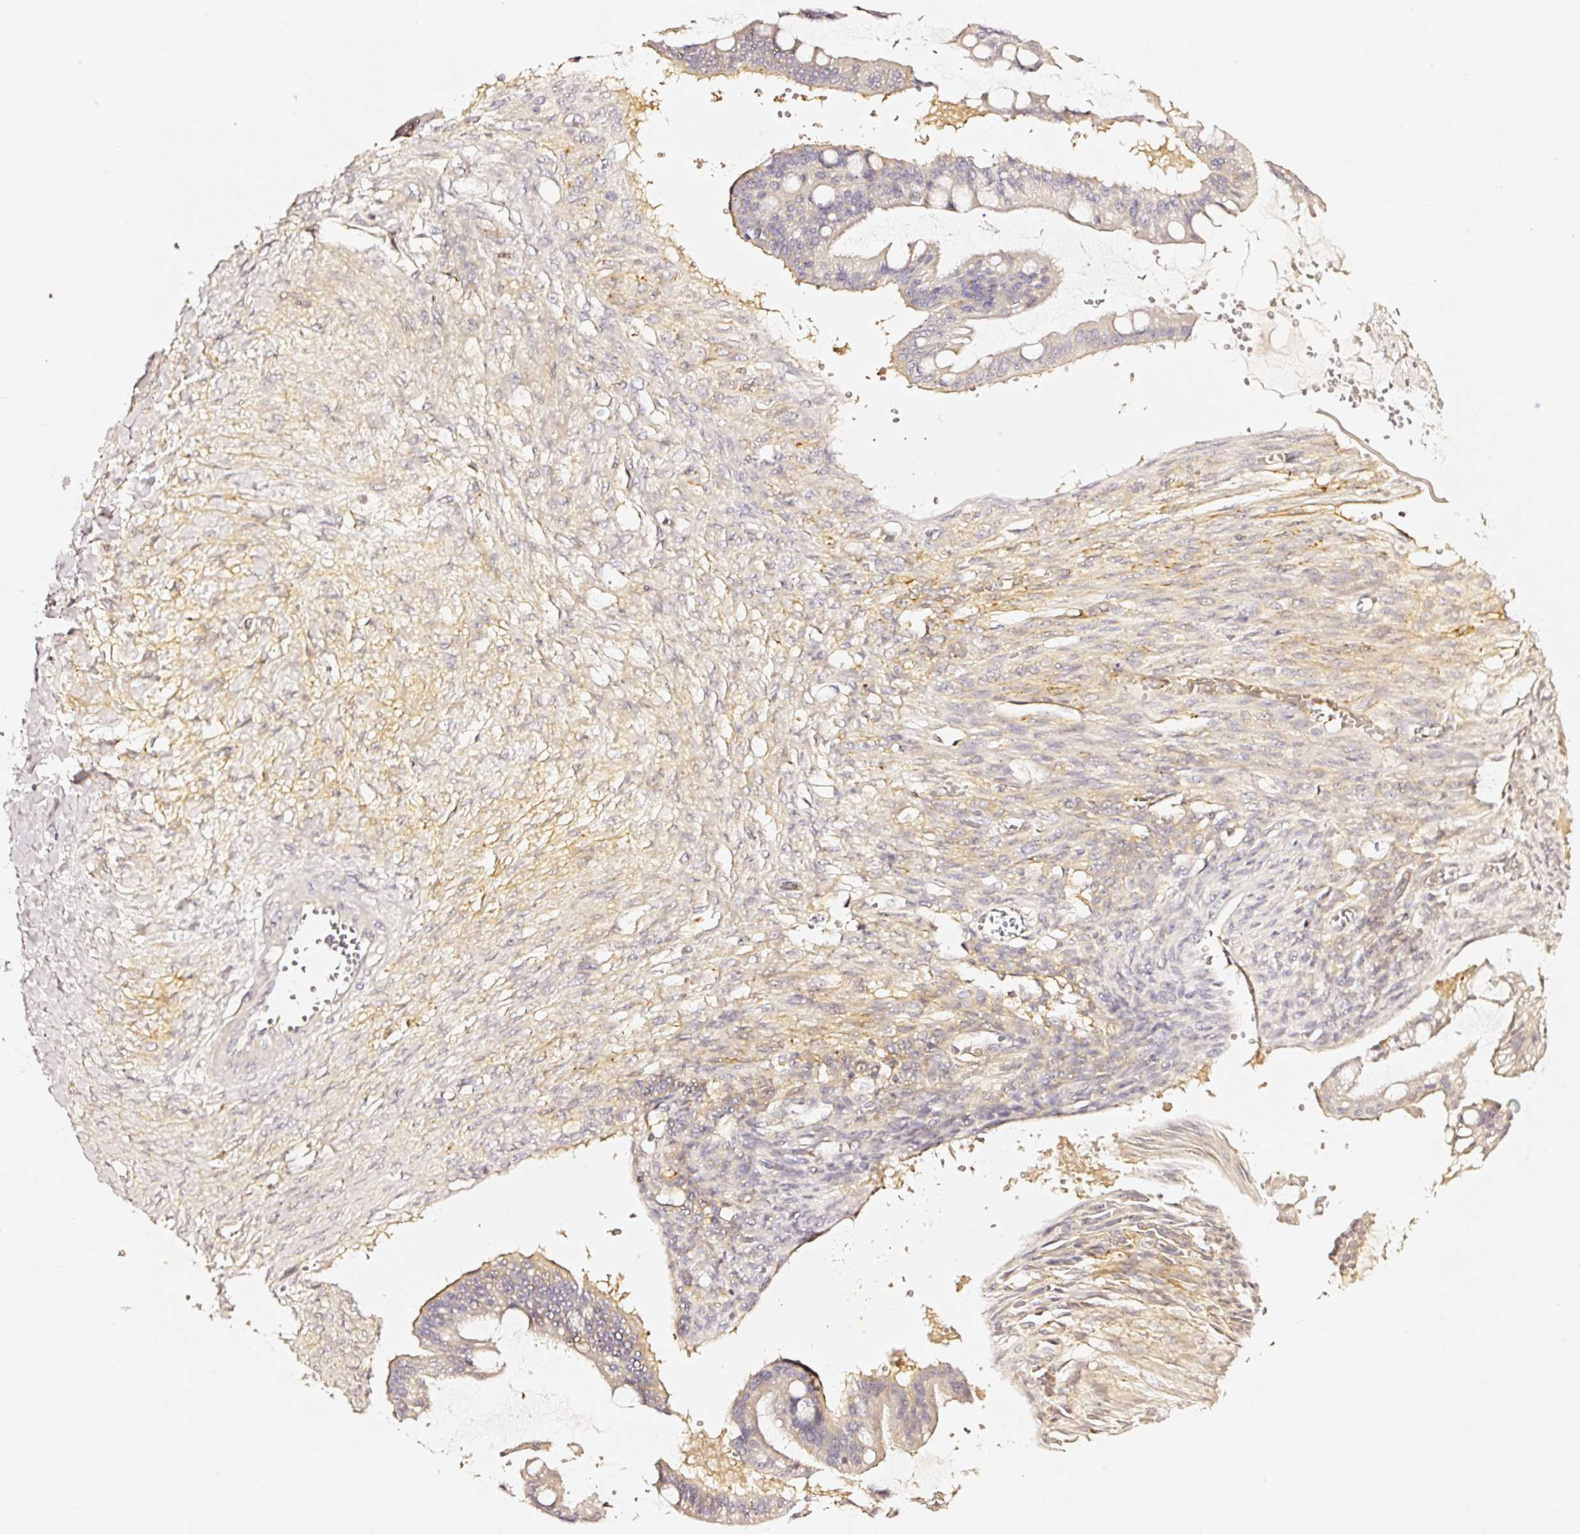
{"staining": {"intensity": "weak", "quantity": "25%-75%", "location": "cytoplasmic/membranous"}, "tissue": "ovarian cancer", "cell_type": "Tumor cells", "image_type": "cancer", "snomed": [{"axis": "morphology", "description": "Cystadenocarcinoma, mucinous, NOS"}, {"axis": "topography", "description": "Ovary"}], "caption": "DAB (3,3'-diaminobenzidine) immunohistochemical staining of mucinous cystadenocarcinoma (ovarian) displays weak cytoplasmic/membranous protein expression in approximately 25%-75% of tumor cells.", "gene": "CD47", "patient": {"sex": "female", "age": 73}}